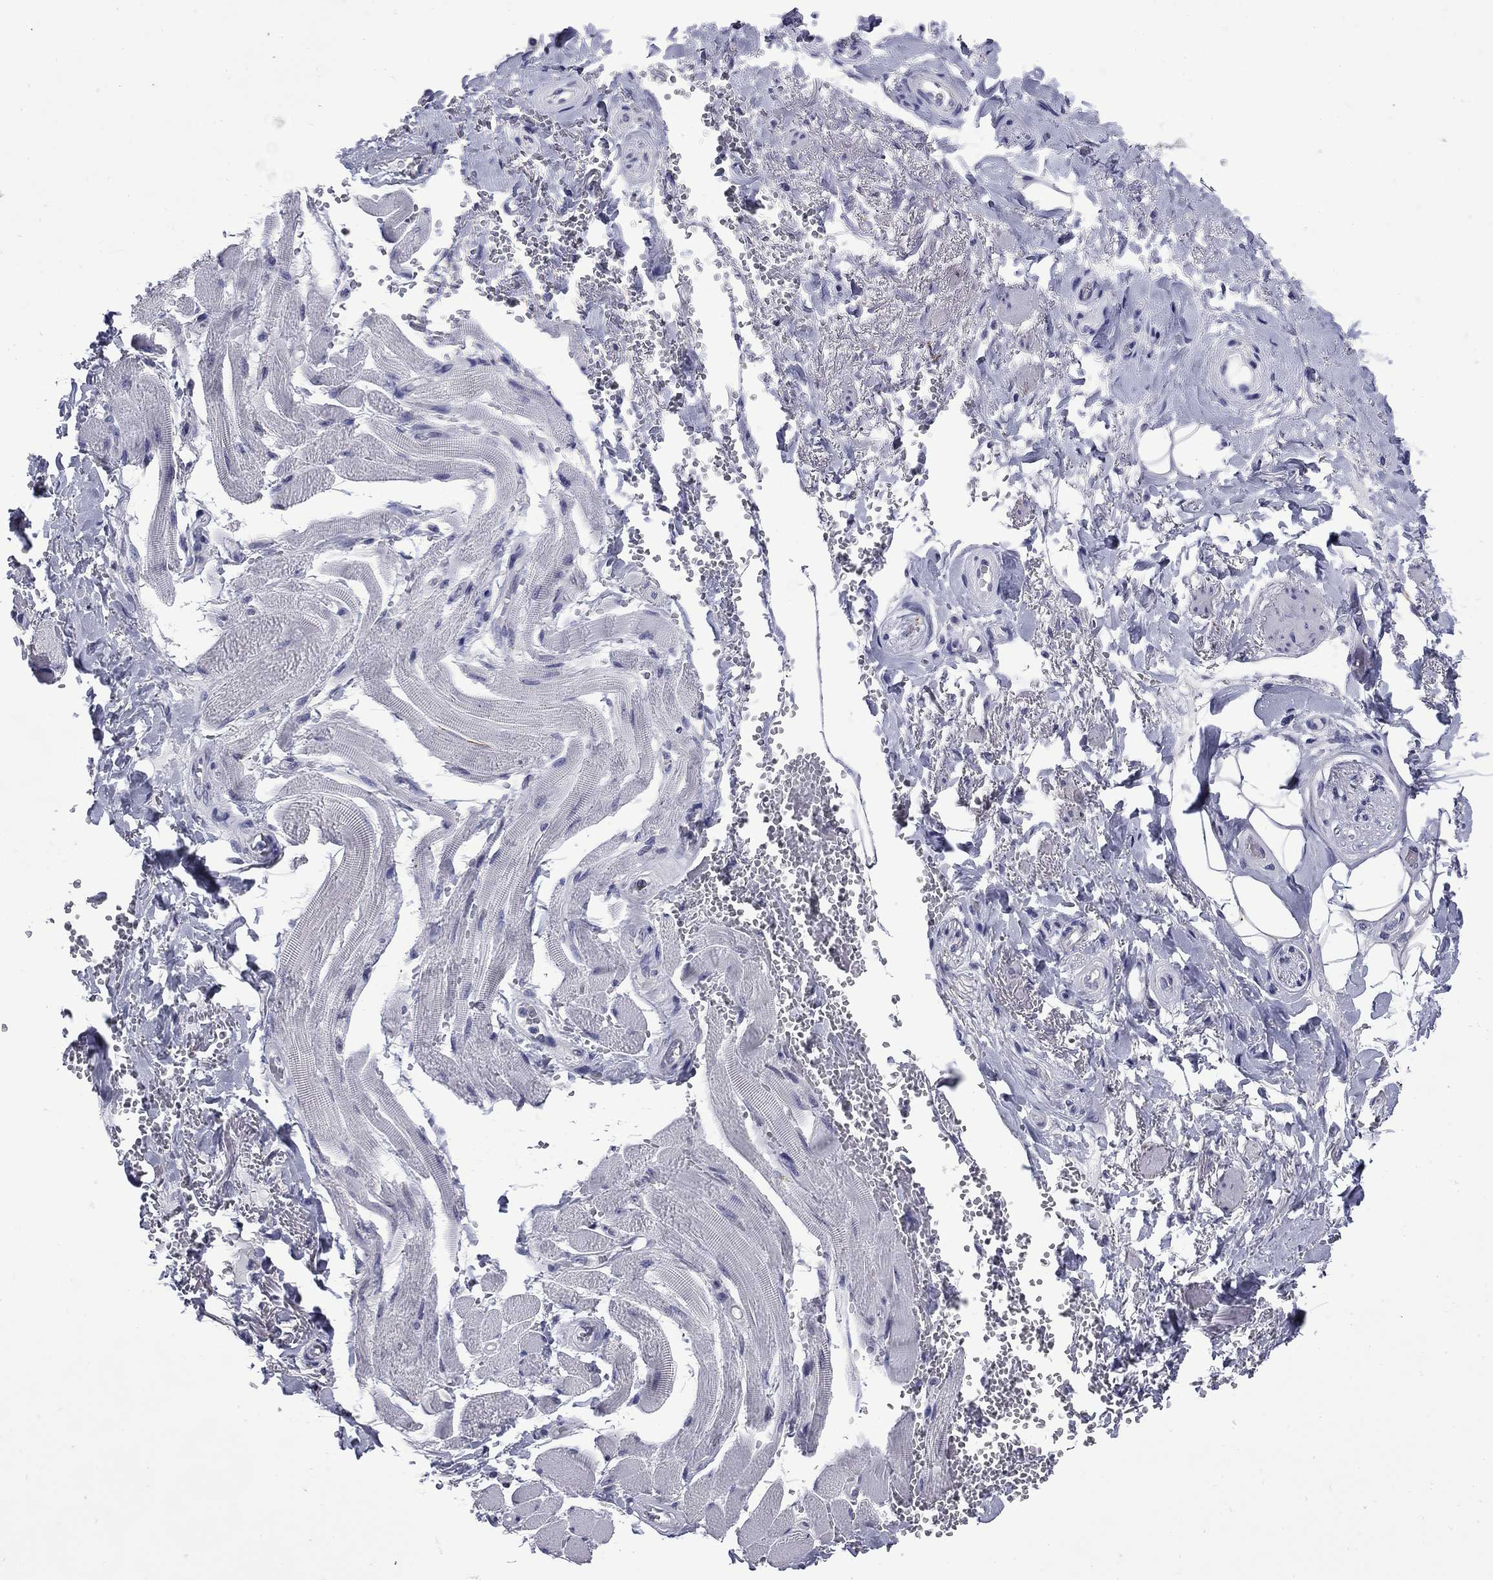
{"staining": {"intensity": "negative", "quantity": "none", "location": "none"}, "tissue": "adipose tissue", "cell_type": "Adipocytes", "image_type": "normal", "snomed": [{"axis": "morphology", "description": "Normal tissue, NOS"}, {"axis": "topography", "description": "Anal"}, {"axis": "topography", "description": "Peripheral nerve tissue"}], "caption": "This is an IHC photomicrograph of benign adipose tissue. There is no expression in adipocytes.", "gene": "MGARP", "patient": {"sex": "male", "age": 53}}